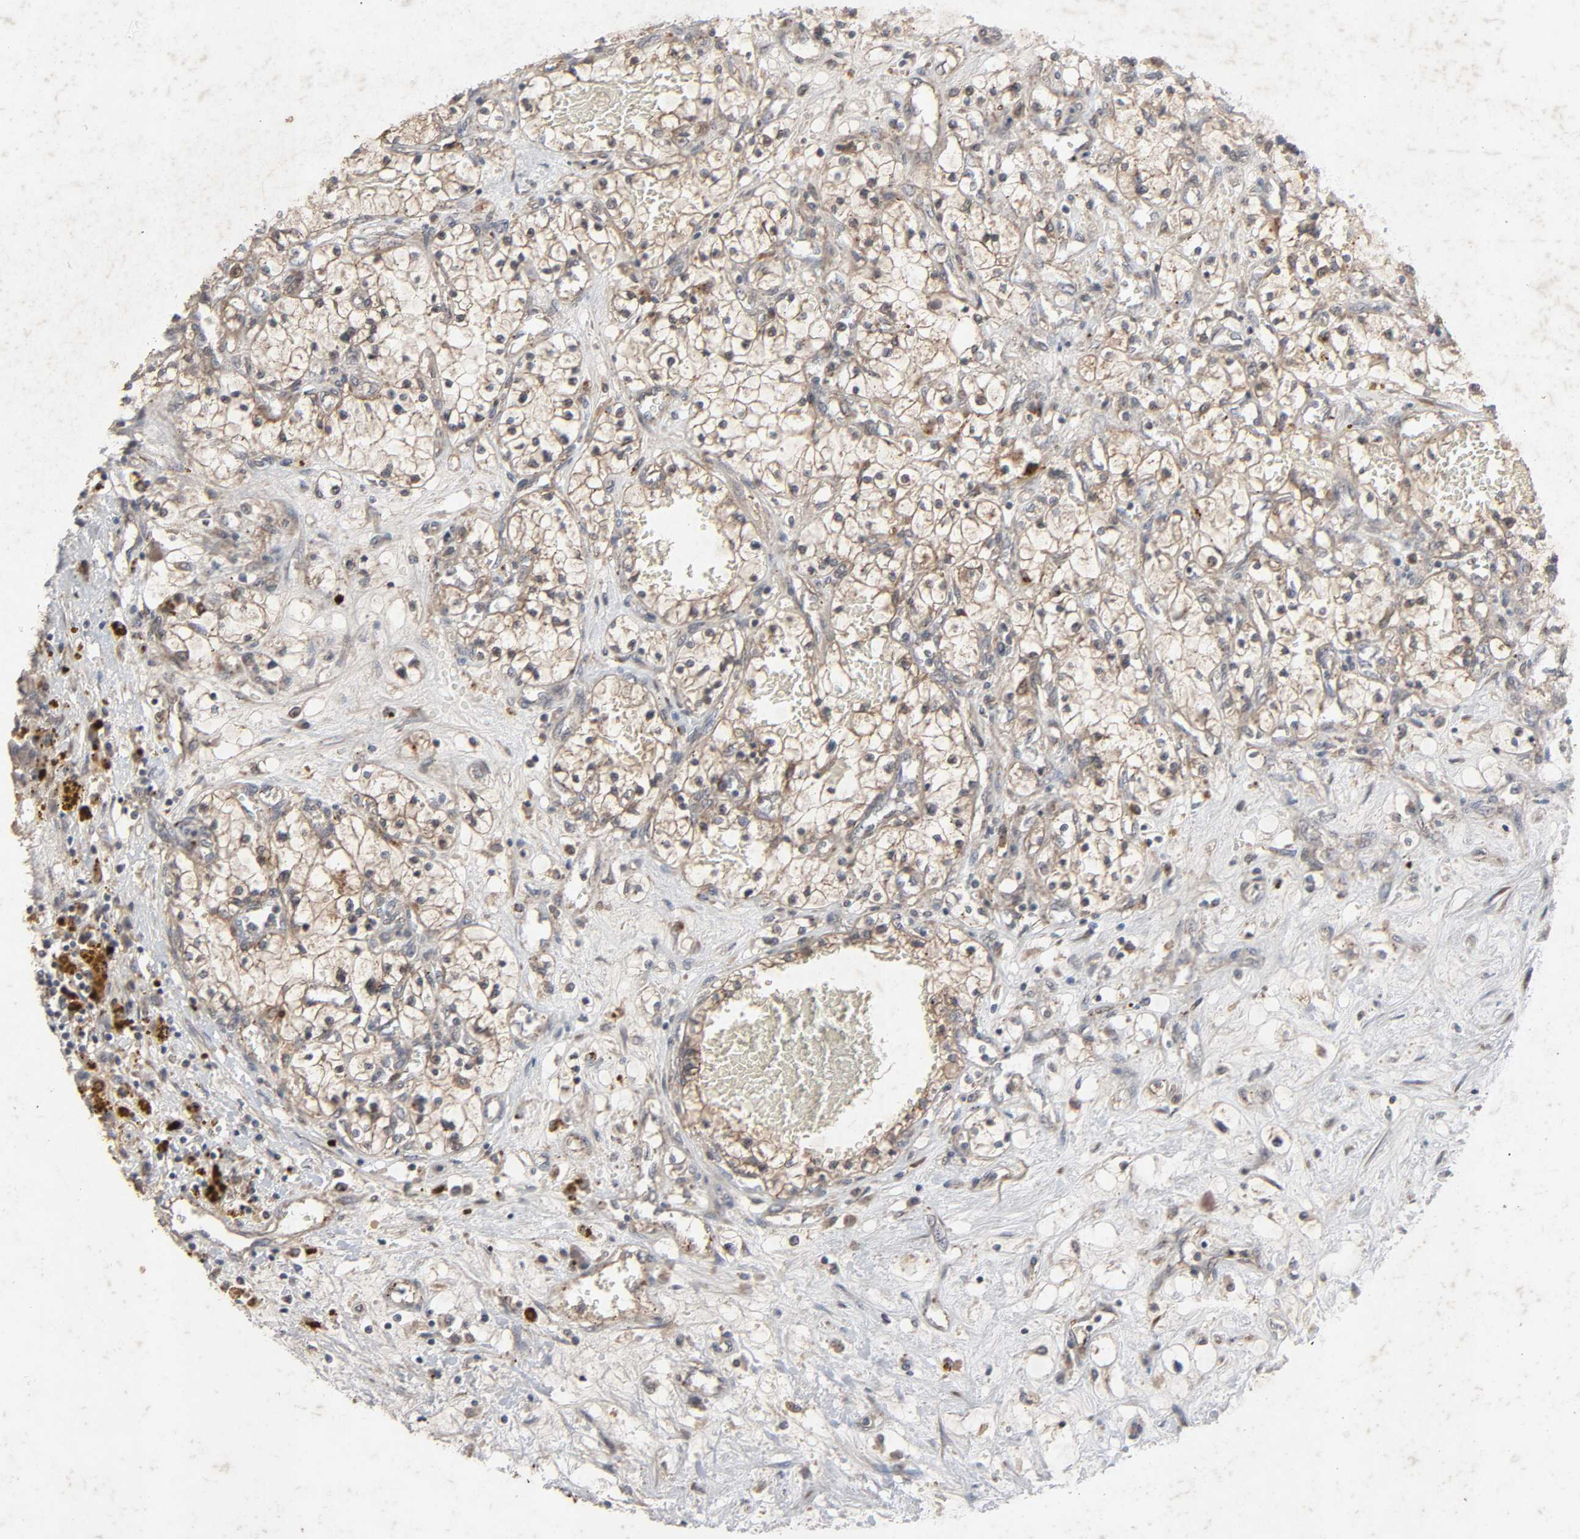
{"staining": {"intensity": "weak", "quantity": "25%-75%", "location": "cytoplasmic/membranous"}, "tissue": "renal cancer", "cell_type": "Tumor cells", "image_type": "cancer", "snomed": [{"axis": "morphology", "description": "Adenocarcinoma, NOS"}, {"axis": "topography", "description": "Kidney"}], "caption": "Adenocarcinoma (renal) was stained to show a protein in brown. There is low levels of weak cytoplasmic/membranous expression in about 25%-75% of tumor cells. The staining was performed using DAB, with brown indicating positive protein expression. Nuclei are stained blue with hematoxylin.", "gene": "ADCY4", "patient": {"sex": "male", "age": 68}}